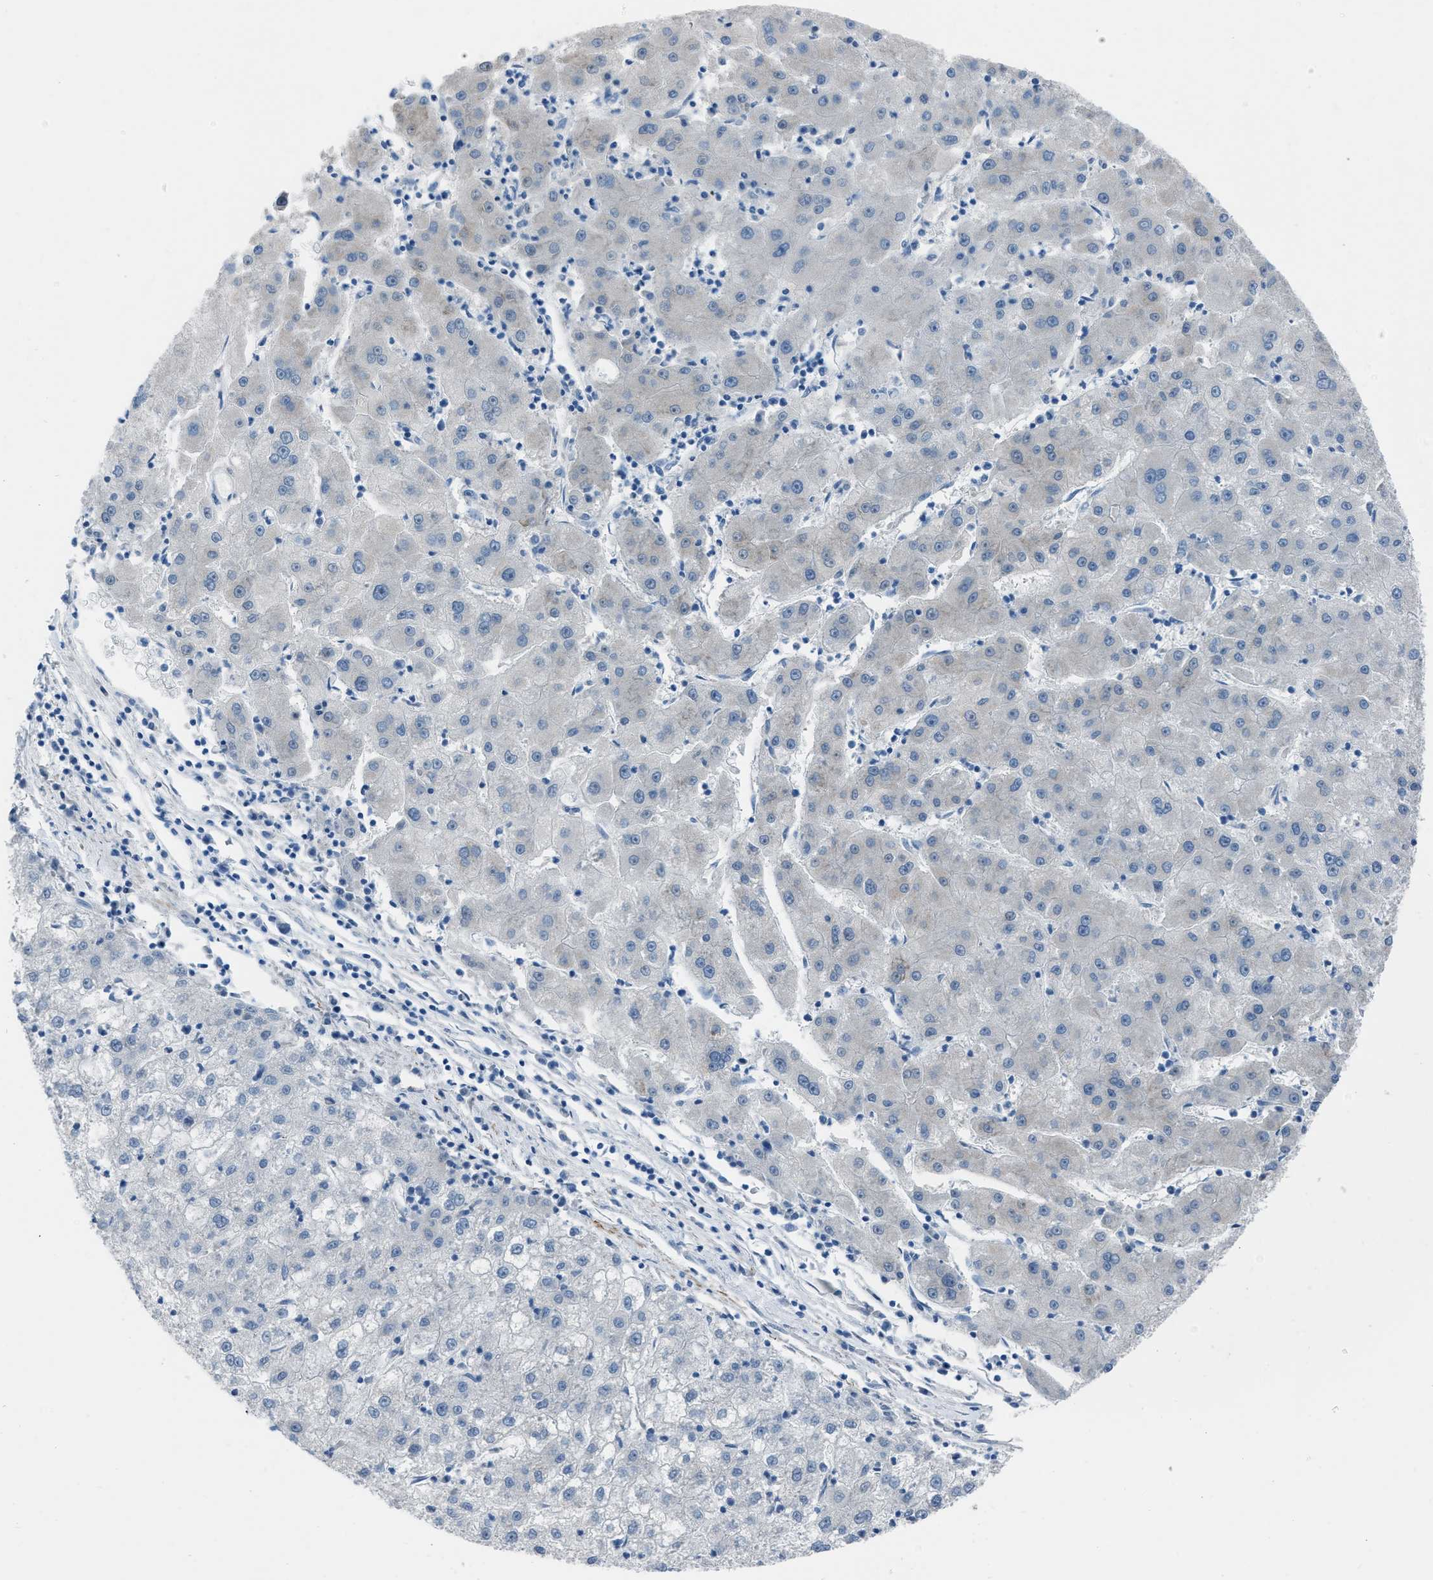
{"staining": {"intensity": "weak", "quantity": "<25%", "location": "cytoplasmic/membranous"}, "tissue": "liver cancer", "cell_type": "Tumor cells", "image_type": "cancer", "snomed": [{"axis": "morphology", "description": "Carcinoma, Hepatocellular, NOS"}, {"axis": "topography", "description": "Liver"}], "caption": "Human hepatocellular carcinoma (liver) stained for a protein using immunohistochemistry displays no staining in tumor cells.", "gene": "SPATC1L", "patient": {"sex": "male", "age": 72}}